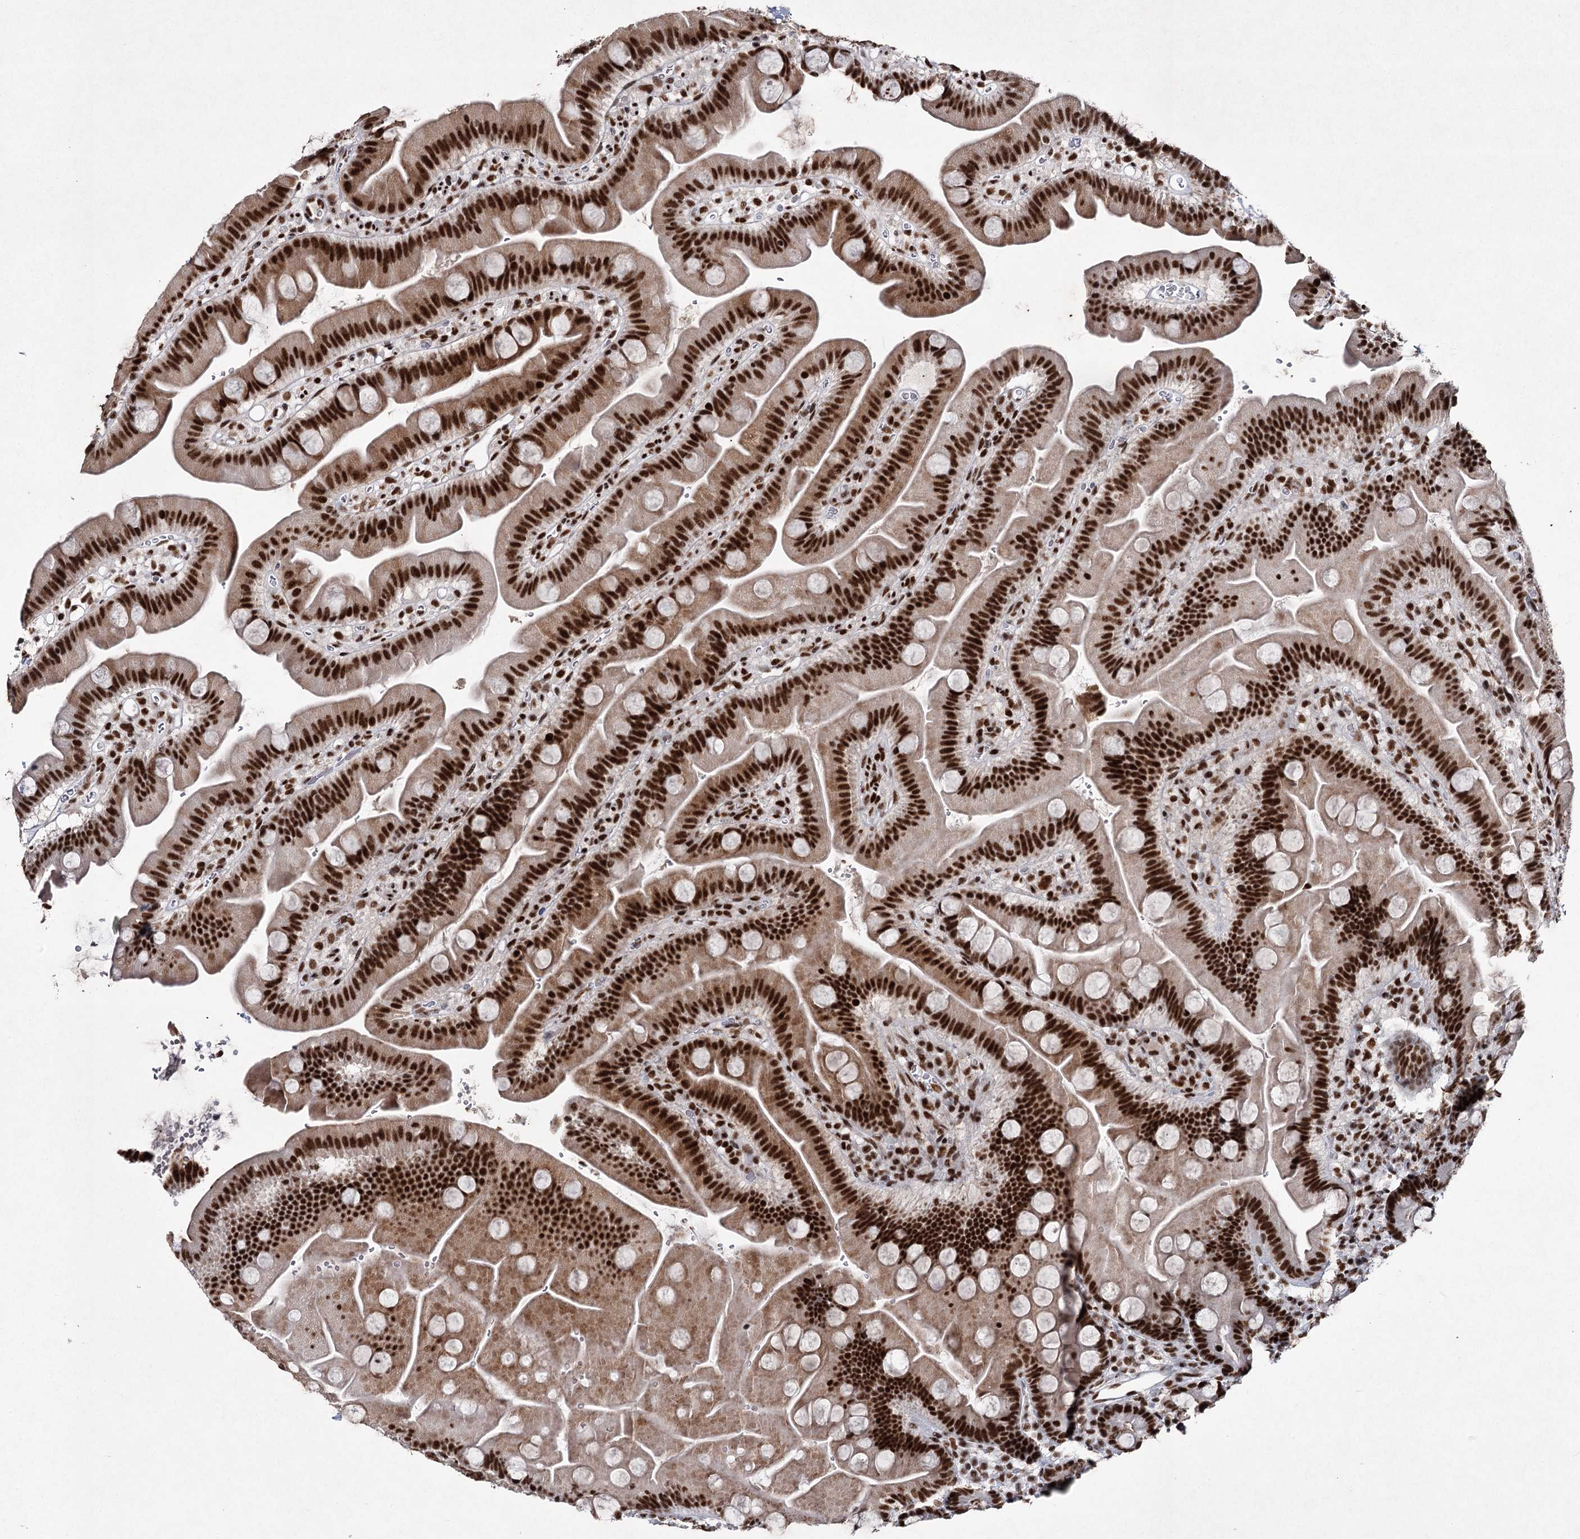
{"staining": {"intensity": "strong", "quantity": ">75%", "location": "nuclear"}, "tissue": "small intestine", "cell_type": "Glandular cells", "image_type": "normal", "snomed": [{"axis": "morphology", "description": "Normal tissue, NOS"}, {"axis": "topography", "description": "Small intestine"}], "caption": "DAB immunohistochemical staining of benign small intestine shows strong nuclear protein expression in approximately >75% of glandular cells. (Stains: DAB in brown, nuclei in blue, Microscopy: brightfield microscopy at high magnification).", "gene": "SCAF8", "patient": {"sex": "female", "age": 68}}